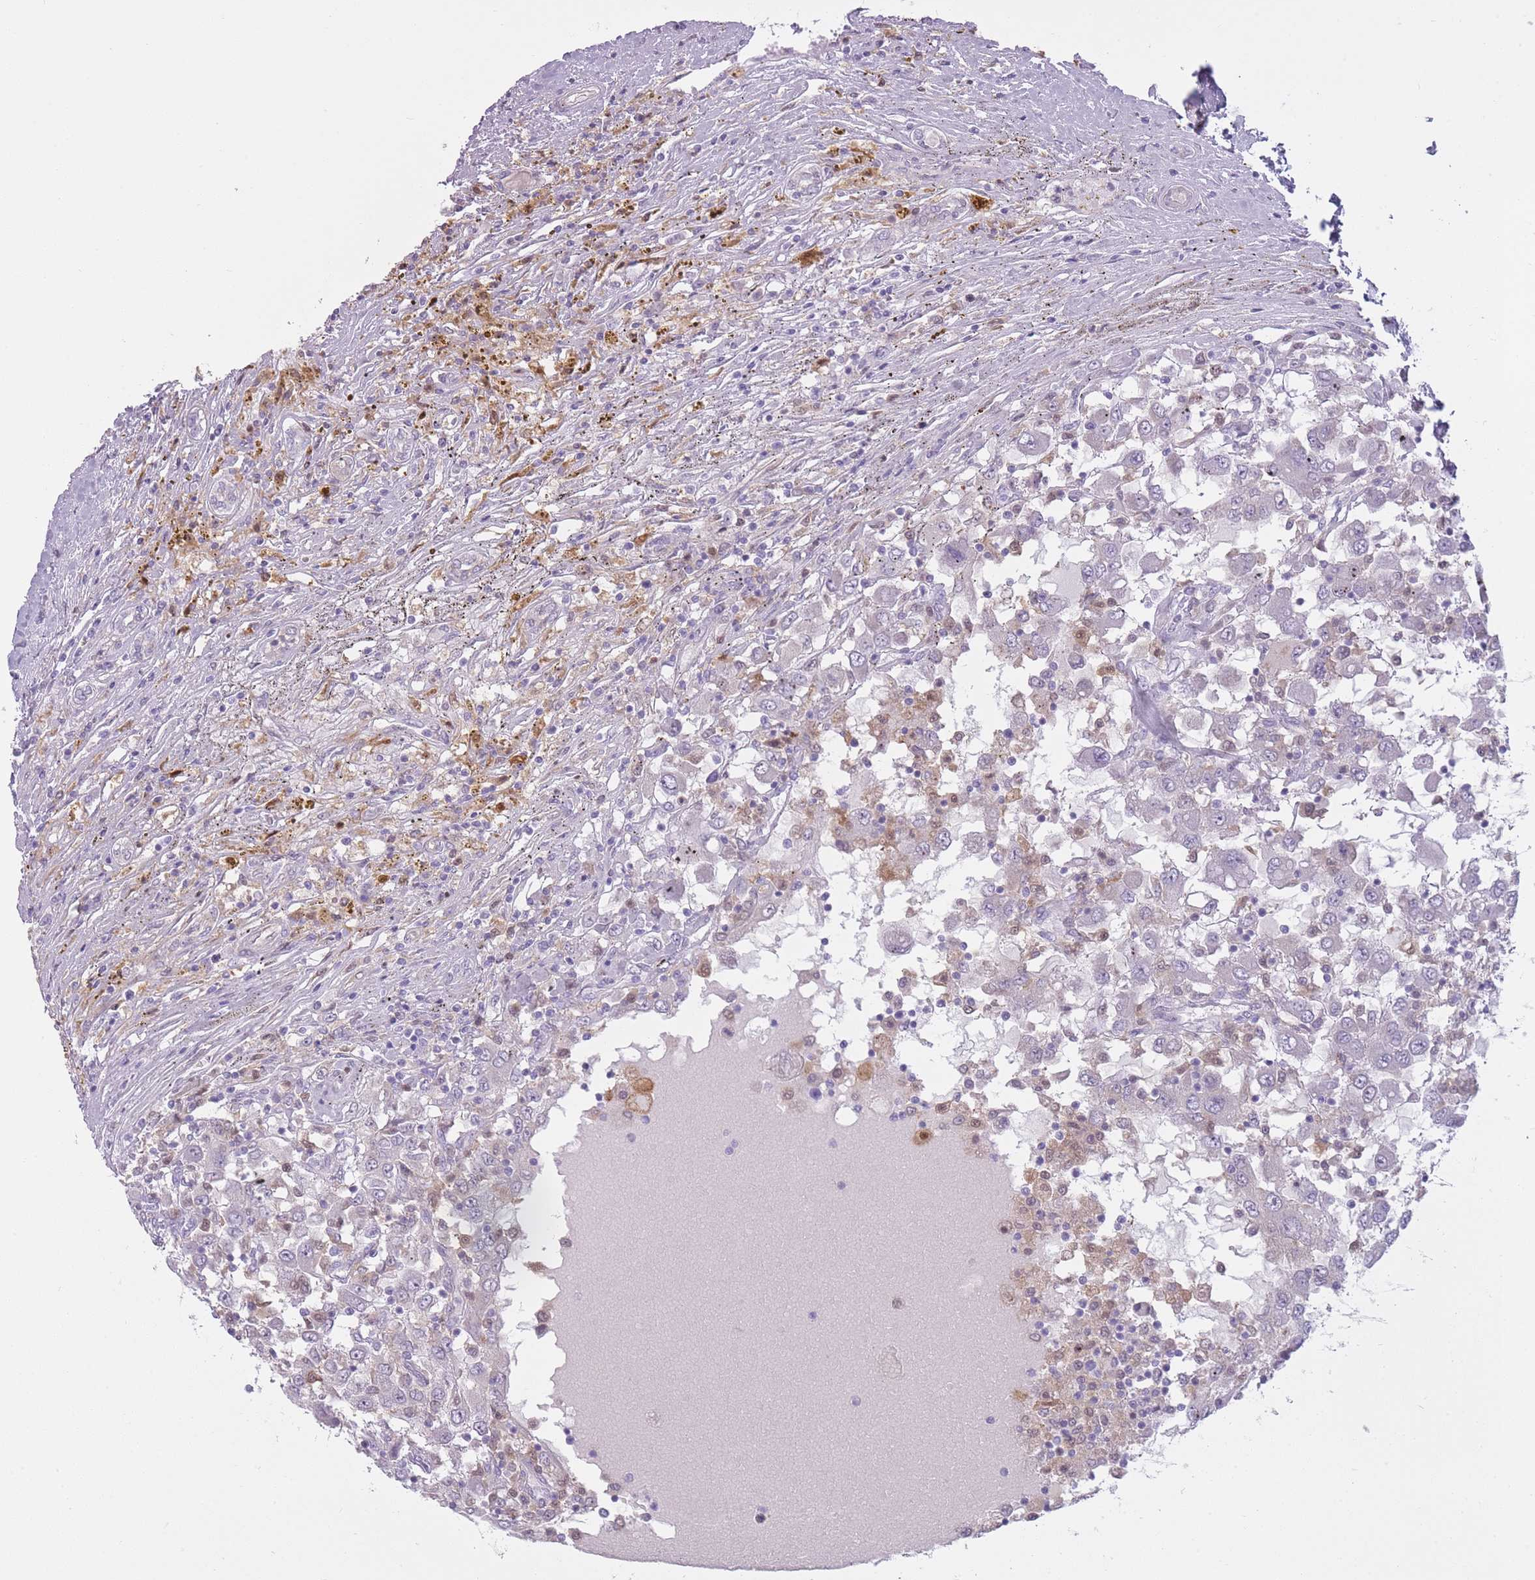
{"staining": {"intensity": "weak", "quantity": "<25%", "location": "cytoplasmic/membranous,nuclear"}, "tissue": "renal cancer", "cell_type": "Tumor cells", "image_type": "cancer", "snomed": [{"axis": "morphology", "description": "Adenocarcinoma, NOS"}, {"axis": "topography", "description": "Kidney"}], "caption": "The IHC micrograph has no significant staining in tumor cells of renal cancer tissue. (DAB IHC, high magnification).", "gene": "LGALS9", "patient": {"sex": "female", "age": 67}}